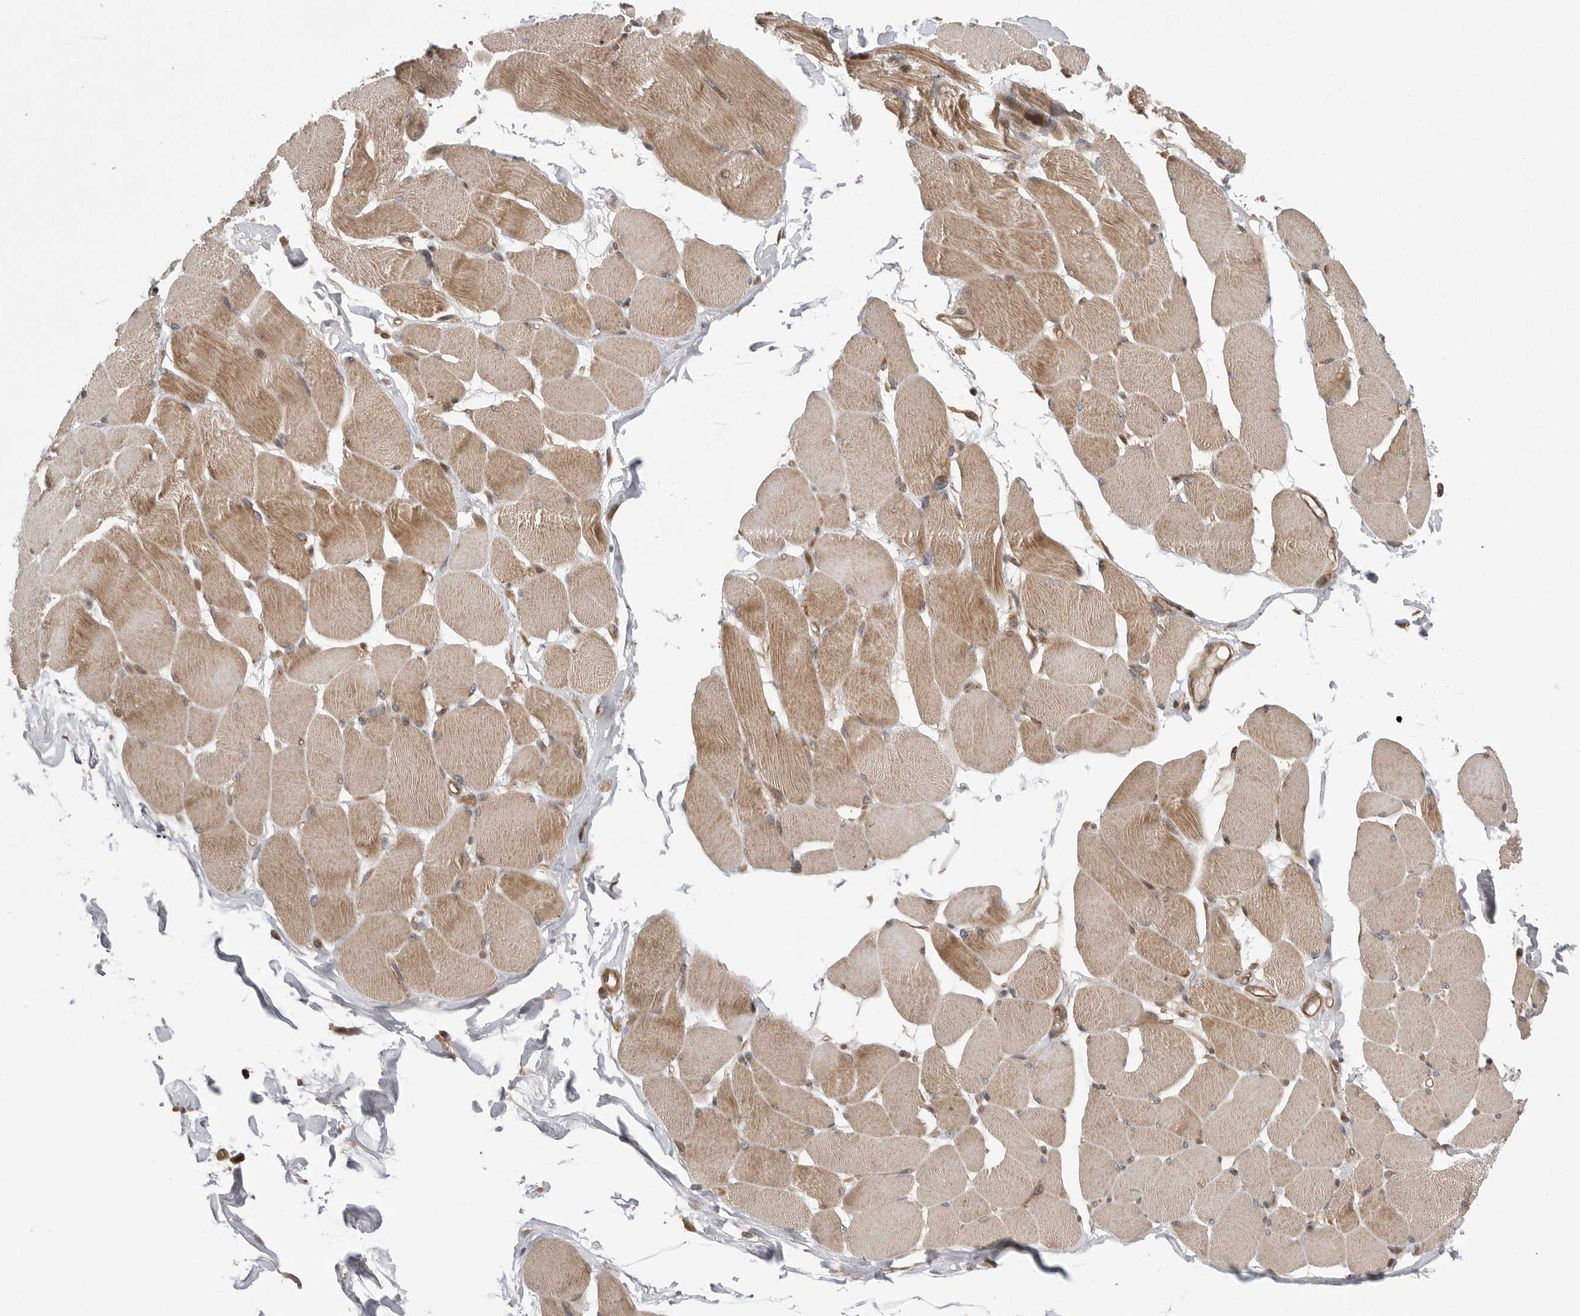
{"staining": {"intensity": "moderate", "quantity": ">75%", "location": "cytoplasmic/membranous"}, "tissue": "skeletal muscle", "cell_type": "Myocytes", "image_type": "normal", "snomed": [{"axis": "morphology", "description": "Normal tissue, NOS"}, {"axis": "topography", "description": "Skin"}, {"axis": "topography", "description": "Skeletal muscle"}], "caption": "Moderate cytoplasmic/membranous staining for a protein is appreciated in about >75% of myocytes of benign skeletal muscle using immunohistochemistry (IHC).", "gene": "OXR1", "patient": {"sex": "male", "age": 83}}